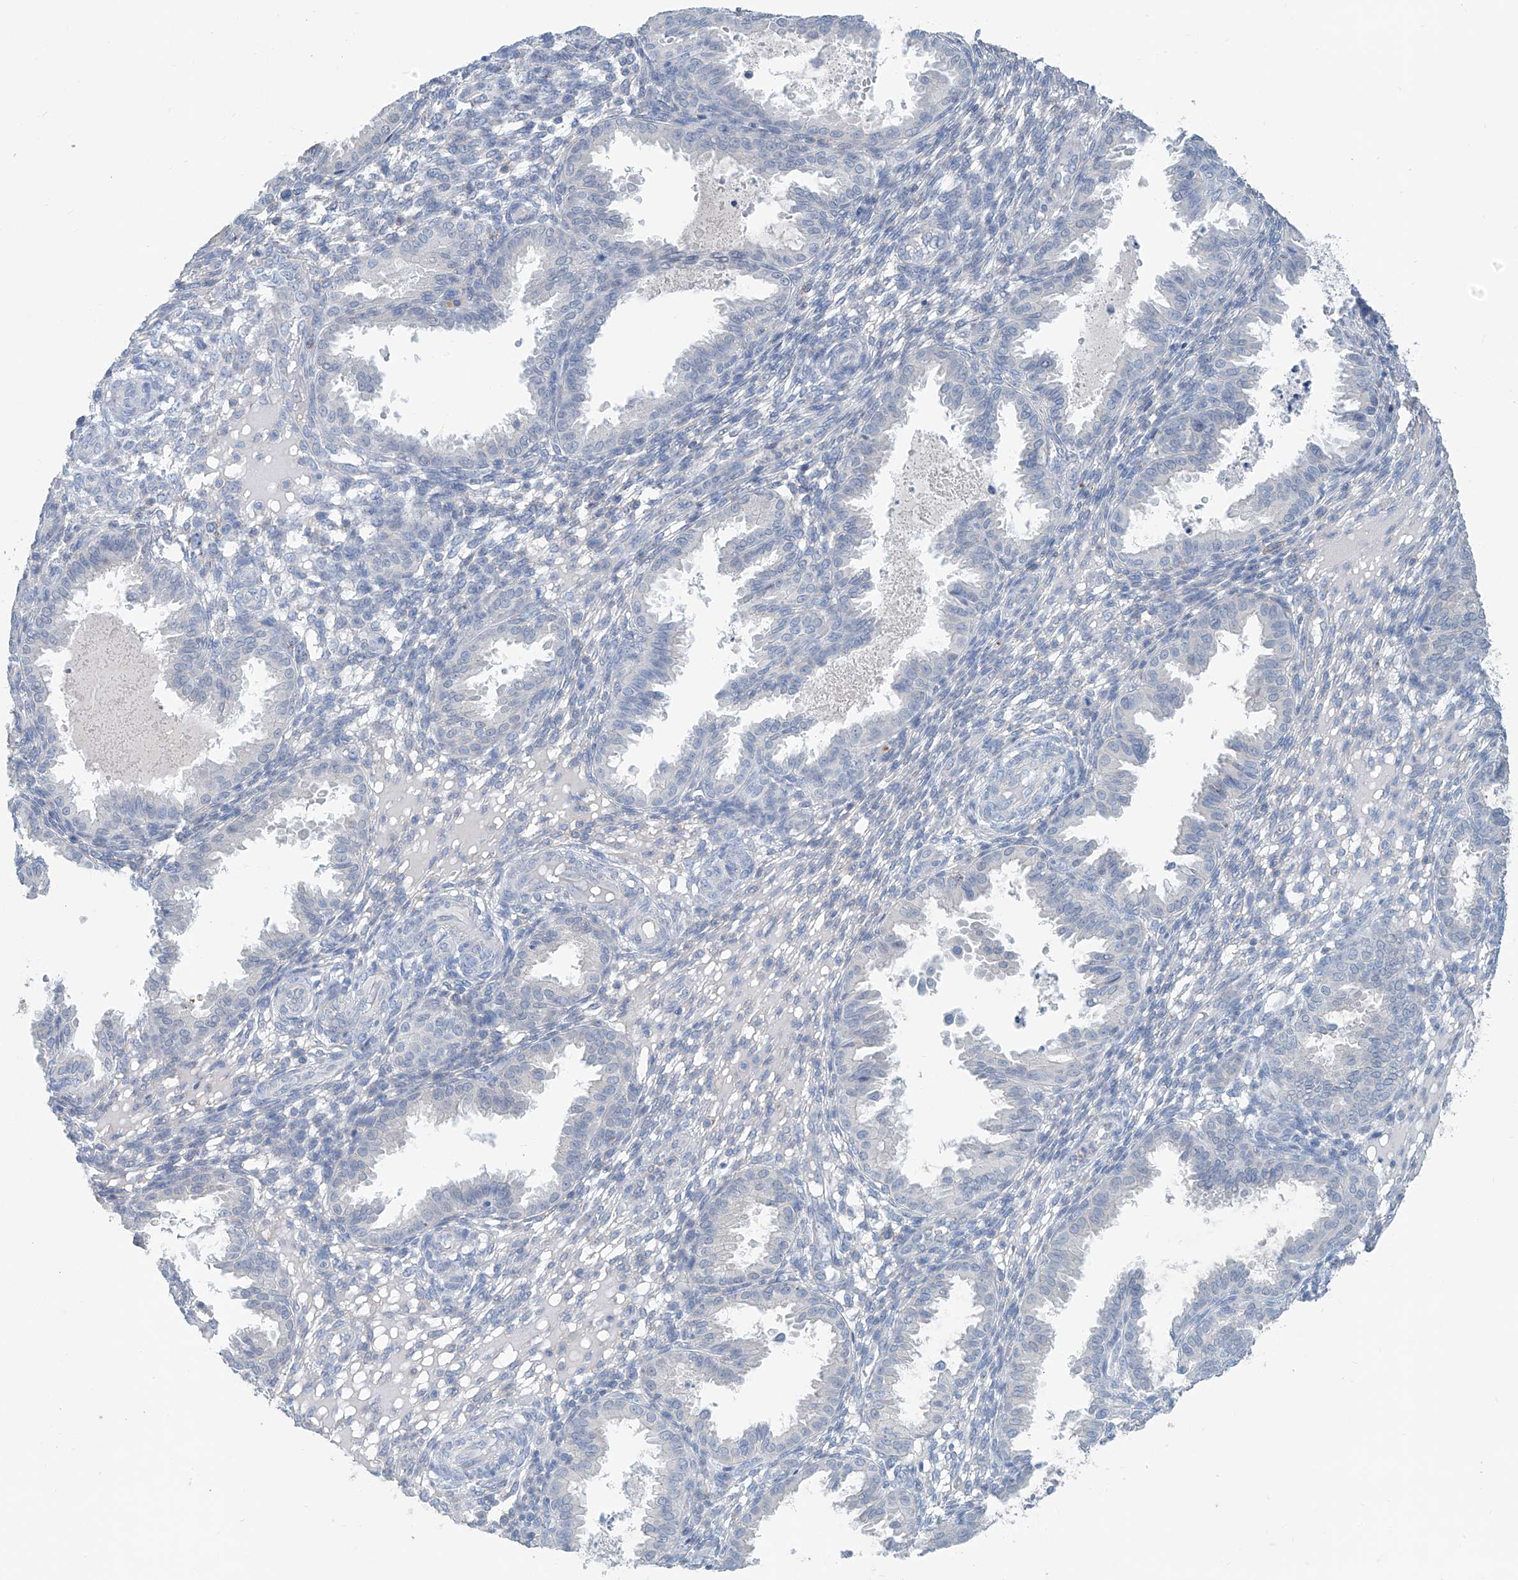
{"staining": {"intensity": "negative", "quantity": "none", "location": "none"}, "tissue": "endometrium", "cell_type": "Cells in endometrial stroma", "image_type": "normal", "snomed": [{"axis": "morphology", "description": "Normal tissue, NOS"}, {"axis": "topography", "description": "Endometrium"}], "caption": "IHC micrograph of benign endometrium: endometrium stained with DAB demonstrates no significant protein positivity in cells in endometrial stroma. Brightfield microscopy of immunohistochemistry stained with DAB (brown) and hematoxylin (blue), captured at high magnification.", "gene": "ANKRD34A", "patient": {"sex": "female", "age": 33}}